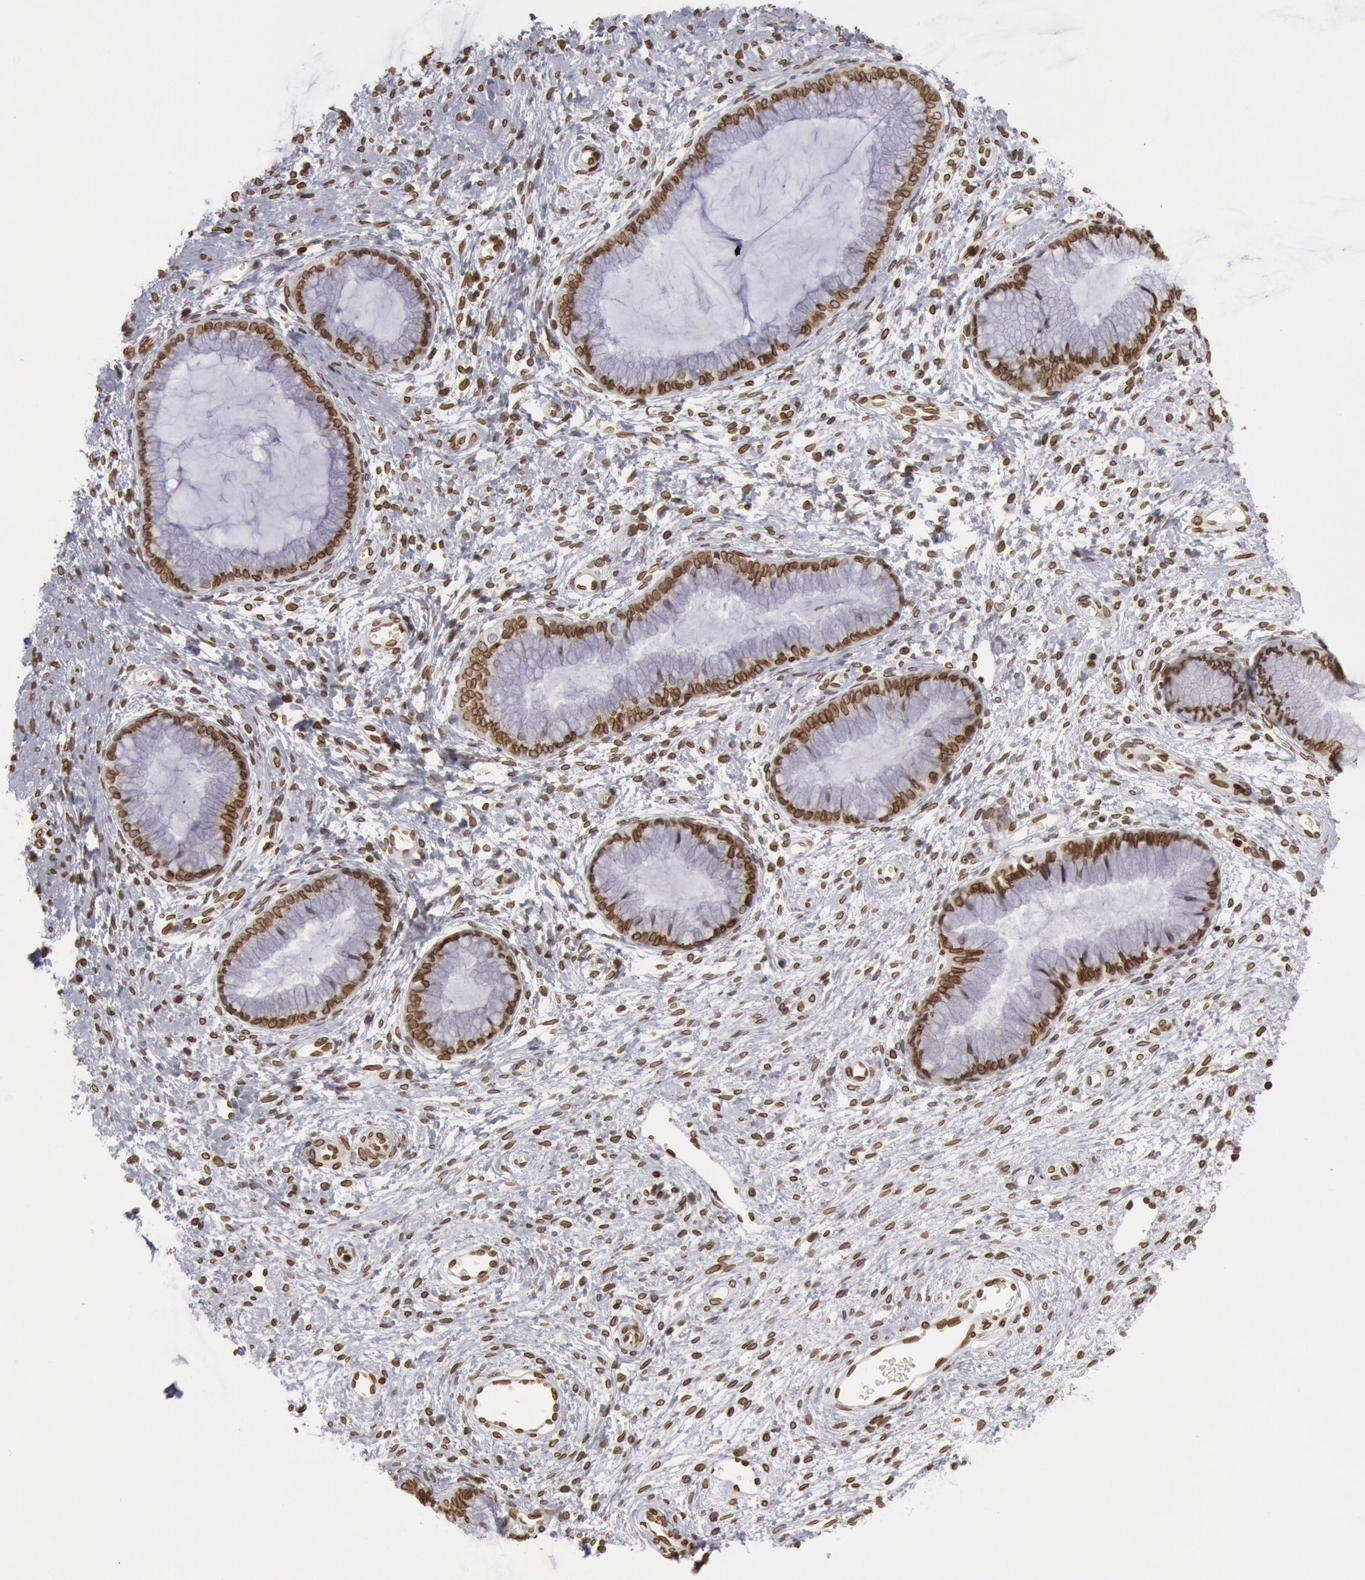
{"staining": {"intensity": "strong", "quantity": ">75%", "location": "nuclear"}, "tissue": "cervix", "cell_type": "Glandular cells", "image_type": "normal", "snomed": [{"axis": "morphology", "description": "Normal tissue, NOS"}, {"axis": "topography", "description": "Cervix"}], "caption": "DAB immunohistochemical staining of benign human cervix exhibits strong nuclear protein expression in approximately >75% of glandular cells.", "gene": "SUN2", "patient": {"sex": "female", "age": 27}}